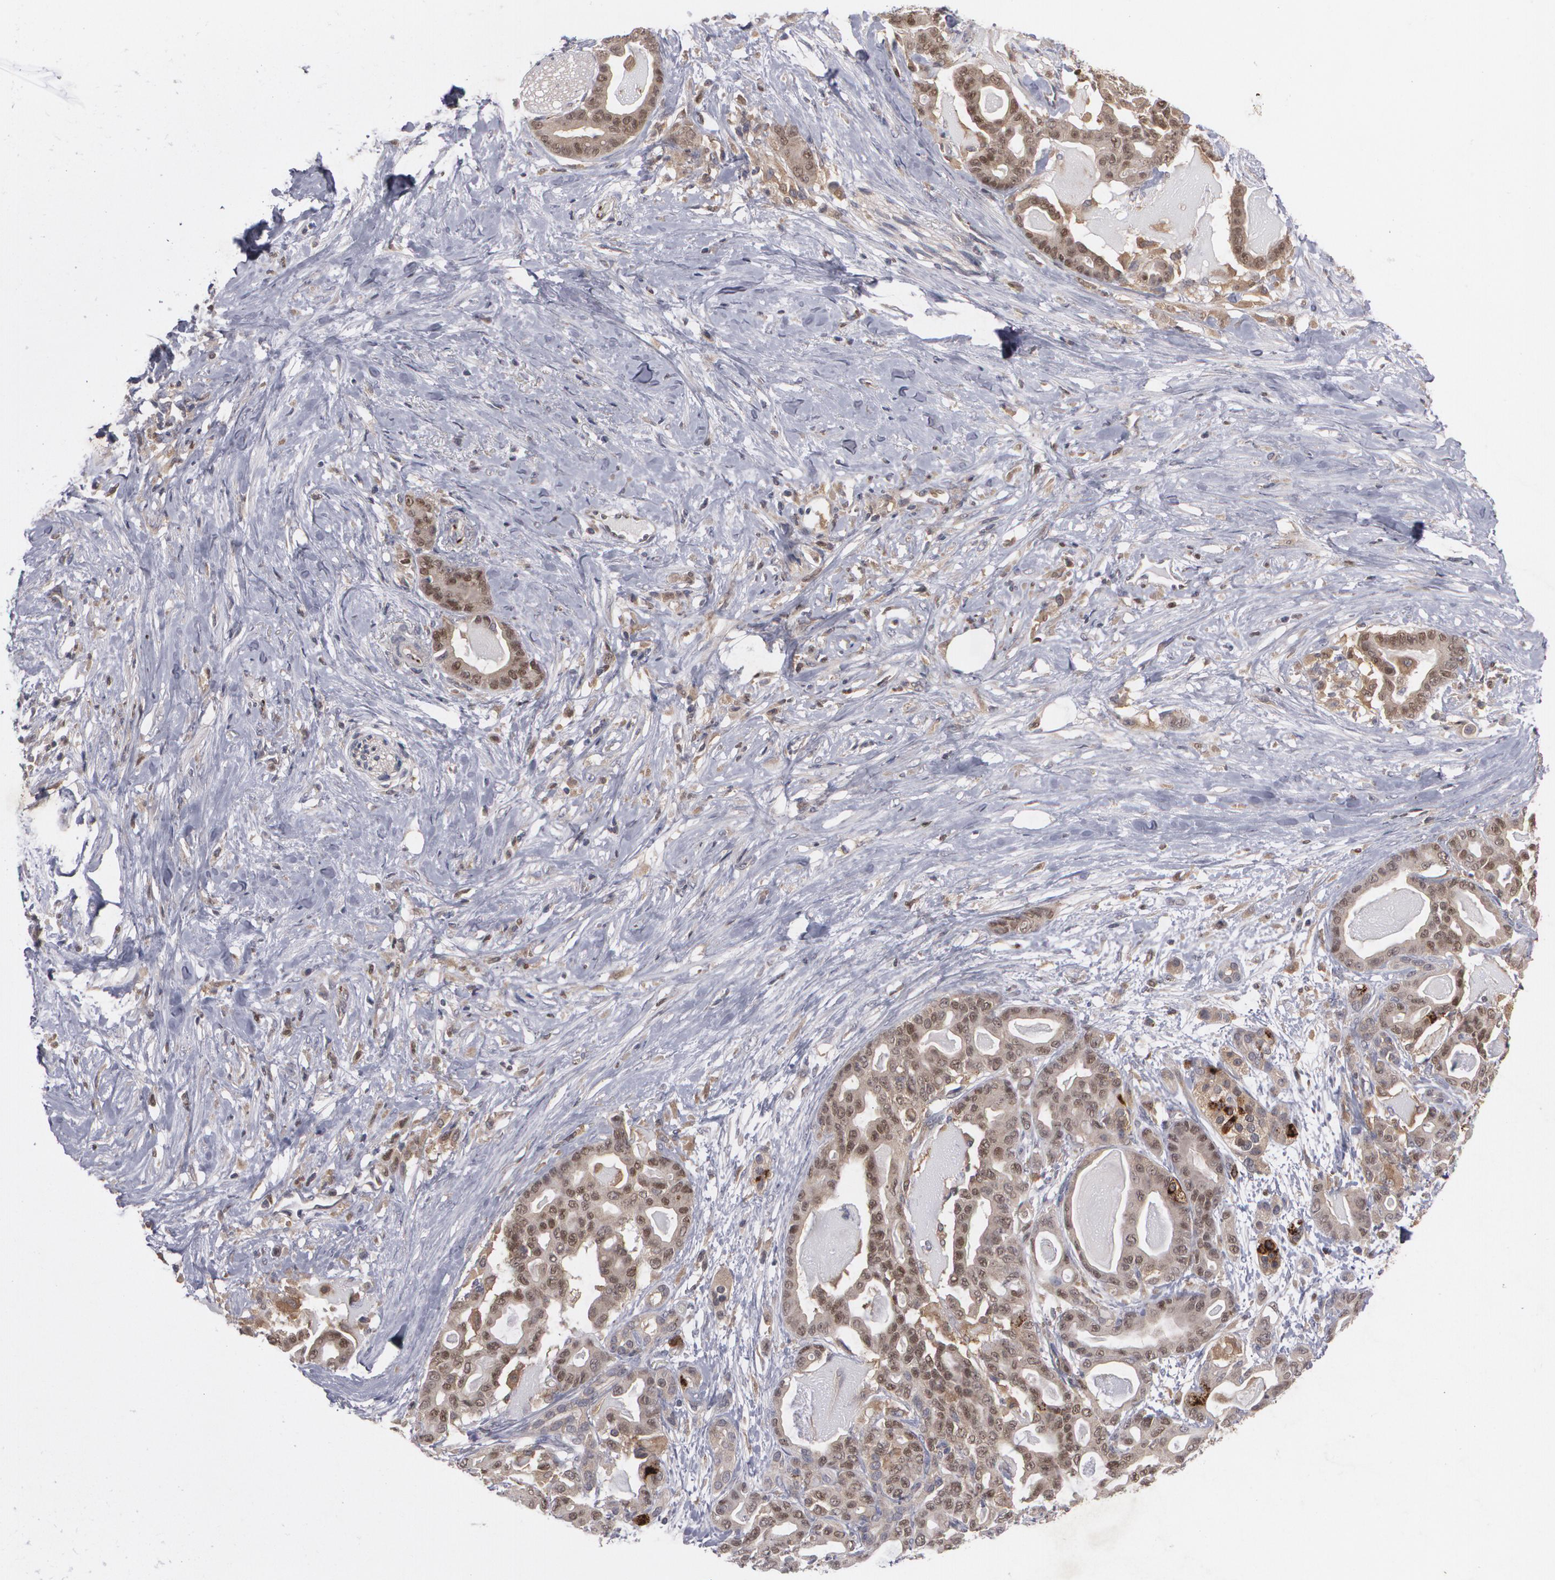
{"staining": {"intensity": "strong", "quantity": "<25%", "location": "cytoplasmic/membranous"}, "tissue": "pancreatic cancer", "cell_type": "Tumor cells", "image_type": "cancer", "snomed": [{"axis": "morphology", "description": "Adenocarcinoma, NOS"}, {"axis": "topography", "description": "Pancreas"}], "caption": "This photomicrograph displays immunohistochemistry (IHC) staining of pancreatic cancer (adenocarcinoma), with medium strong cytoplasmic/membranous expression in approximately <25% of tumor cells.", "gene": "HTT", "patient": {"sex": "male", "age": 63}}